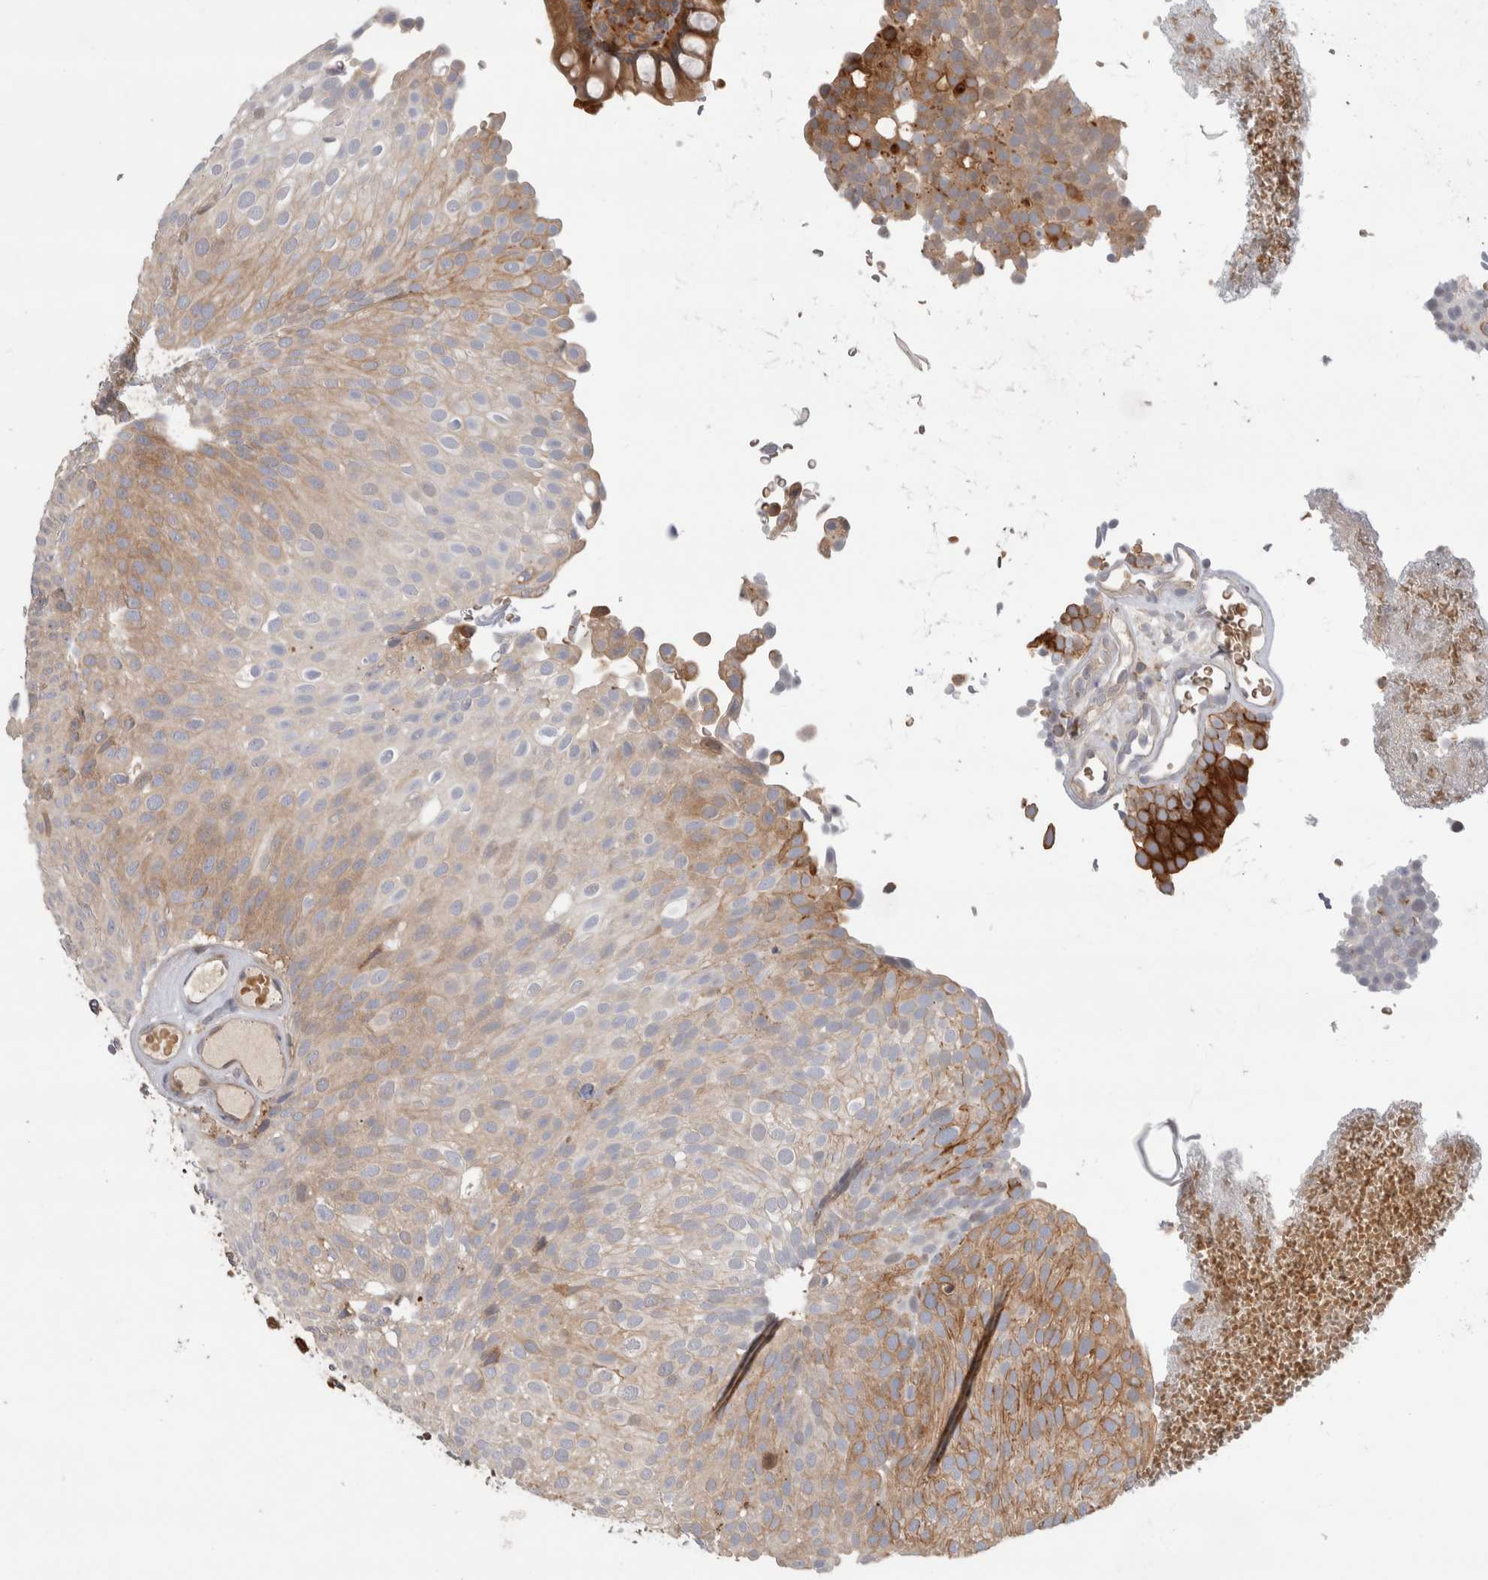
{"staining": {"intensity": "moderate", "quantity": "<25%", "location": "cytoplasmic/membranous"}, "tissue": "urothelial cancer", "cell_type": "Tumor cells", "image_type": "cancer", "snomed": [{"axis": "morphology", "description": "Urothelial carcinoma, Low grade"}, {"axis": "topography", "description": "Urinary bladder"}], "caption": "Moderate cytoplasmic/membranous protein positivity is identified in about <25% of tumor cells in low-grade urothelial carcinoma.", "gene": "KLHL14", "patient": {"sex": "male", "age": 78}}